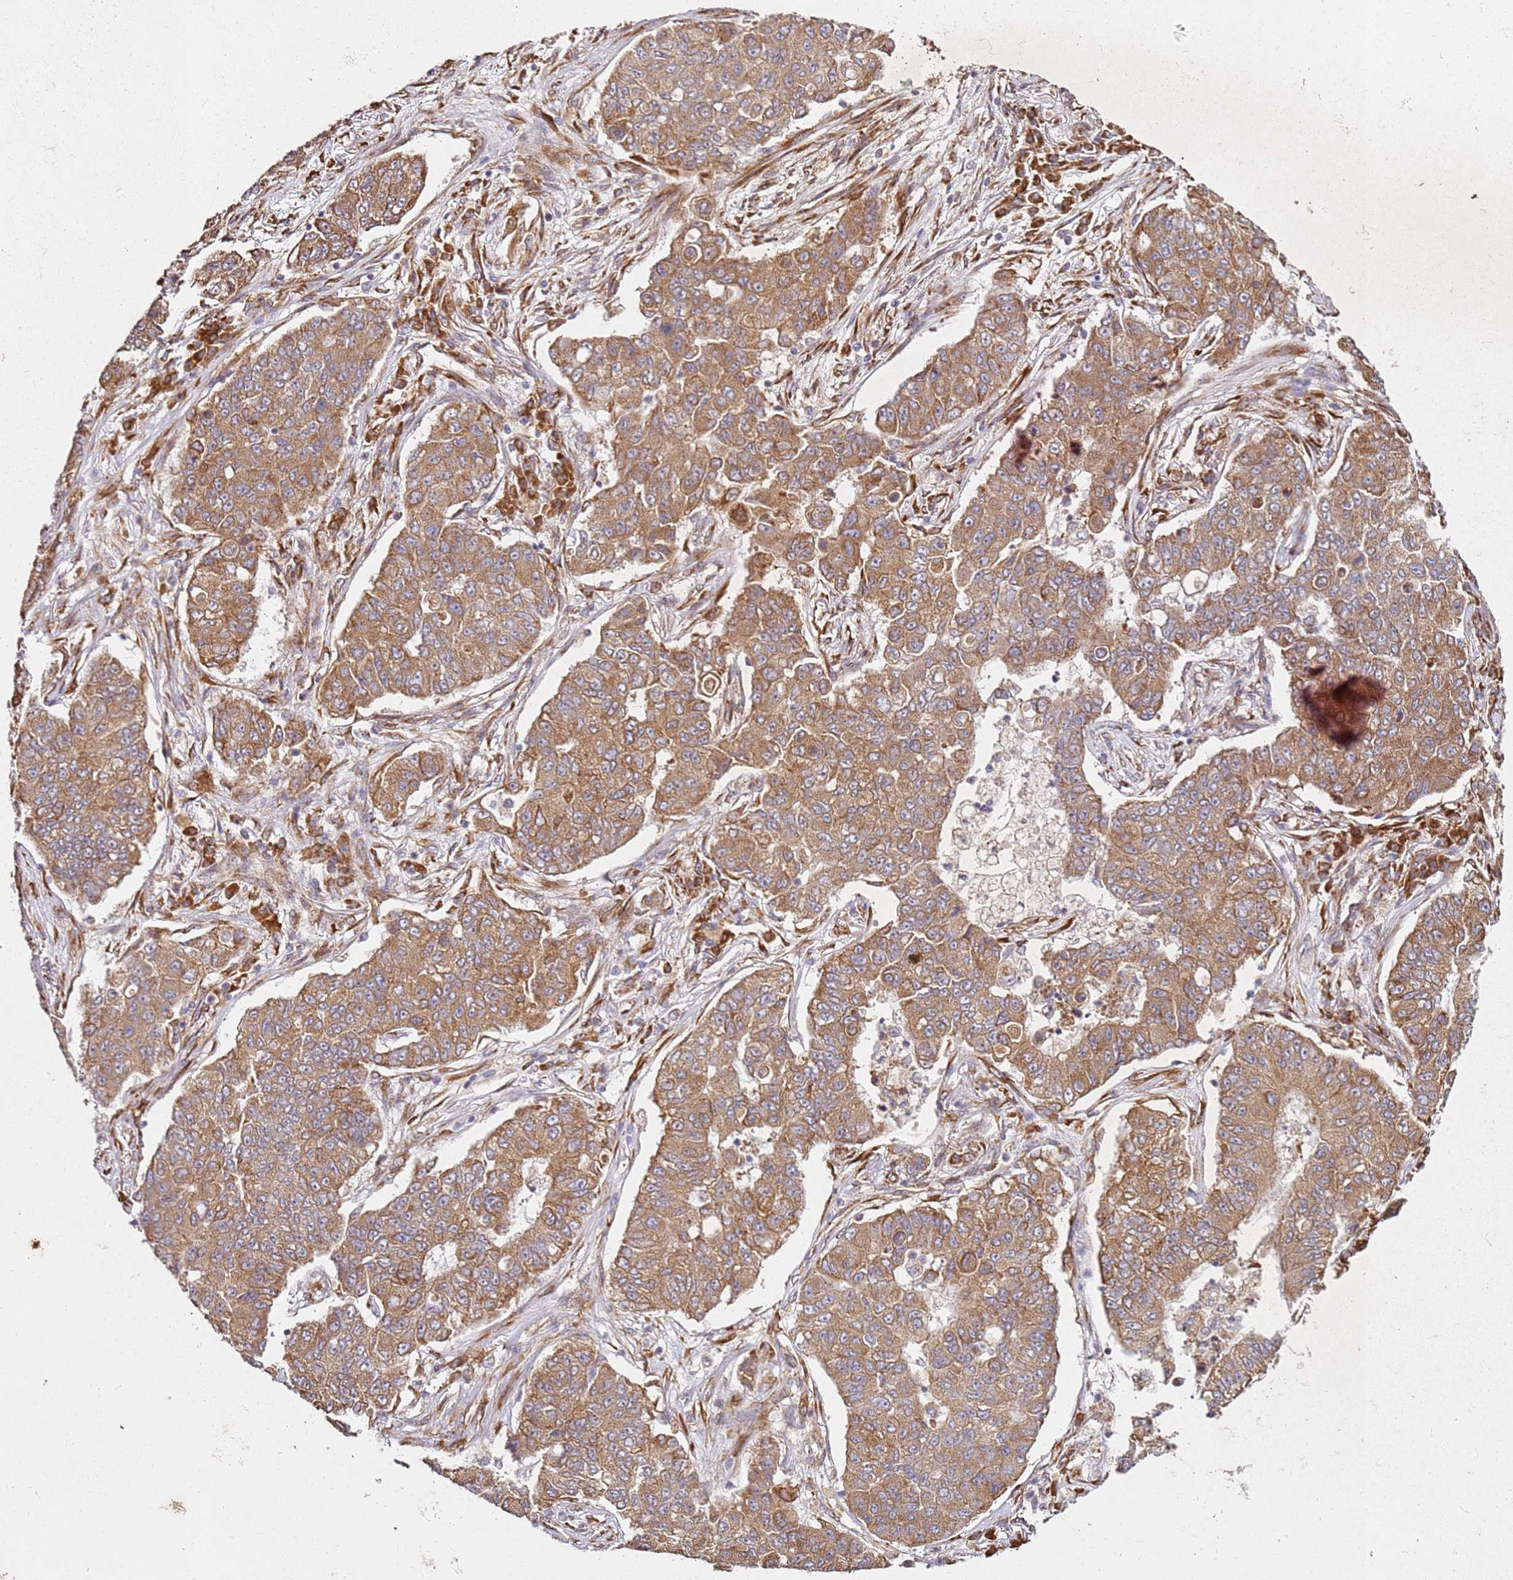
{"staining": {"intensity": "moderate", "quantity": ">75%", "location": "cytoplasmic/membranous"}, "tissue": "lung cancer", "cell_type": "Tumor cells", "image_type": "cancer", "snomed": [{"axis": "morphology", "description": "Squamous cell carcinoma, NOS"}, {"axis": "topography", "description": "Lung"}], "caption": "Protein analysis of lung cancer tissue exhibits moderate cytoplasmic/membranous positivity in about >75% of tumor cells.", "gene": "ARFRP1", "patient": {"sex": "male", "age": 74}}